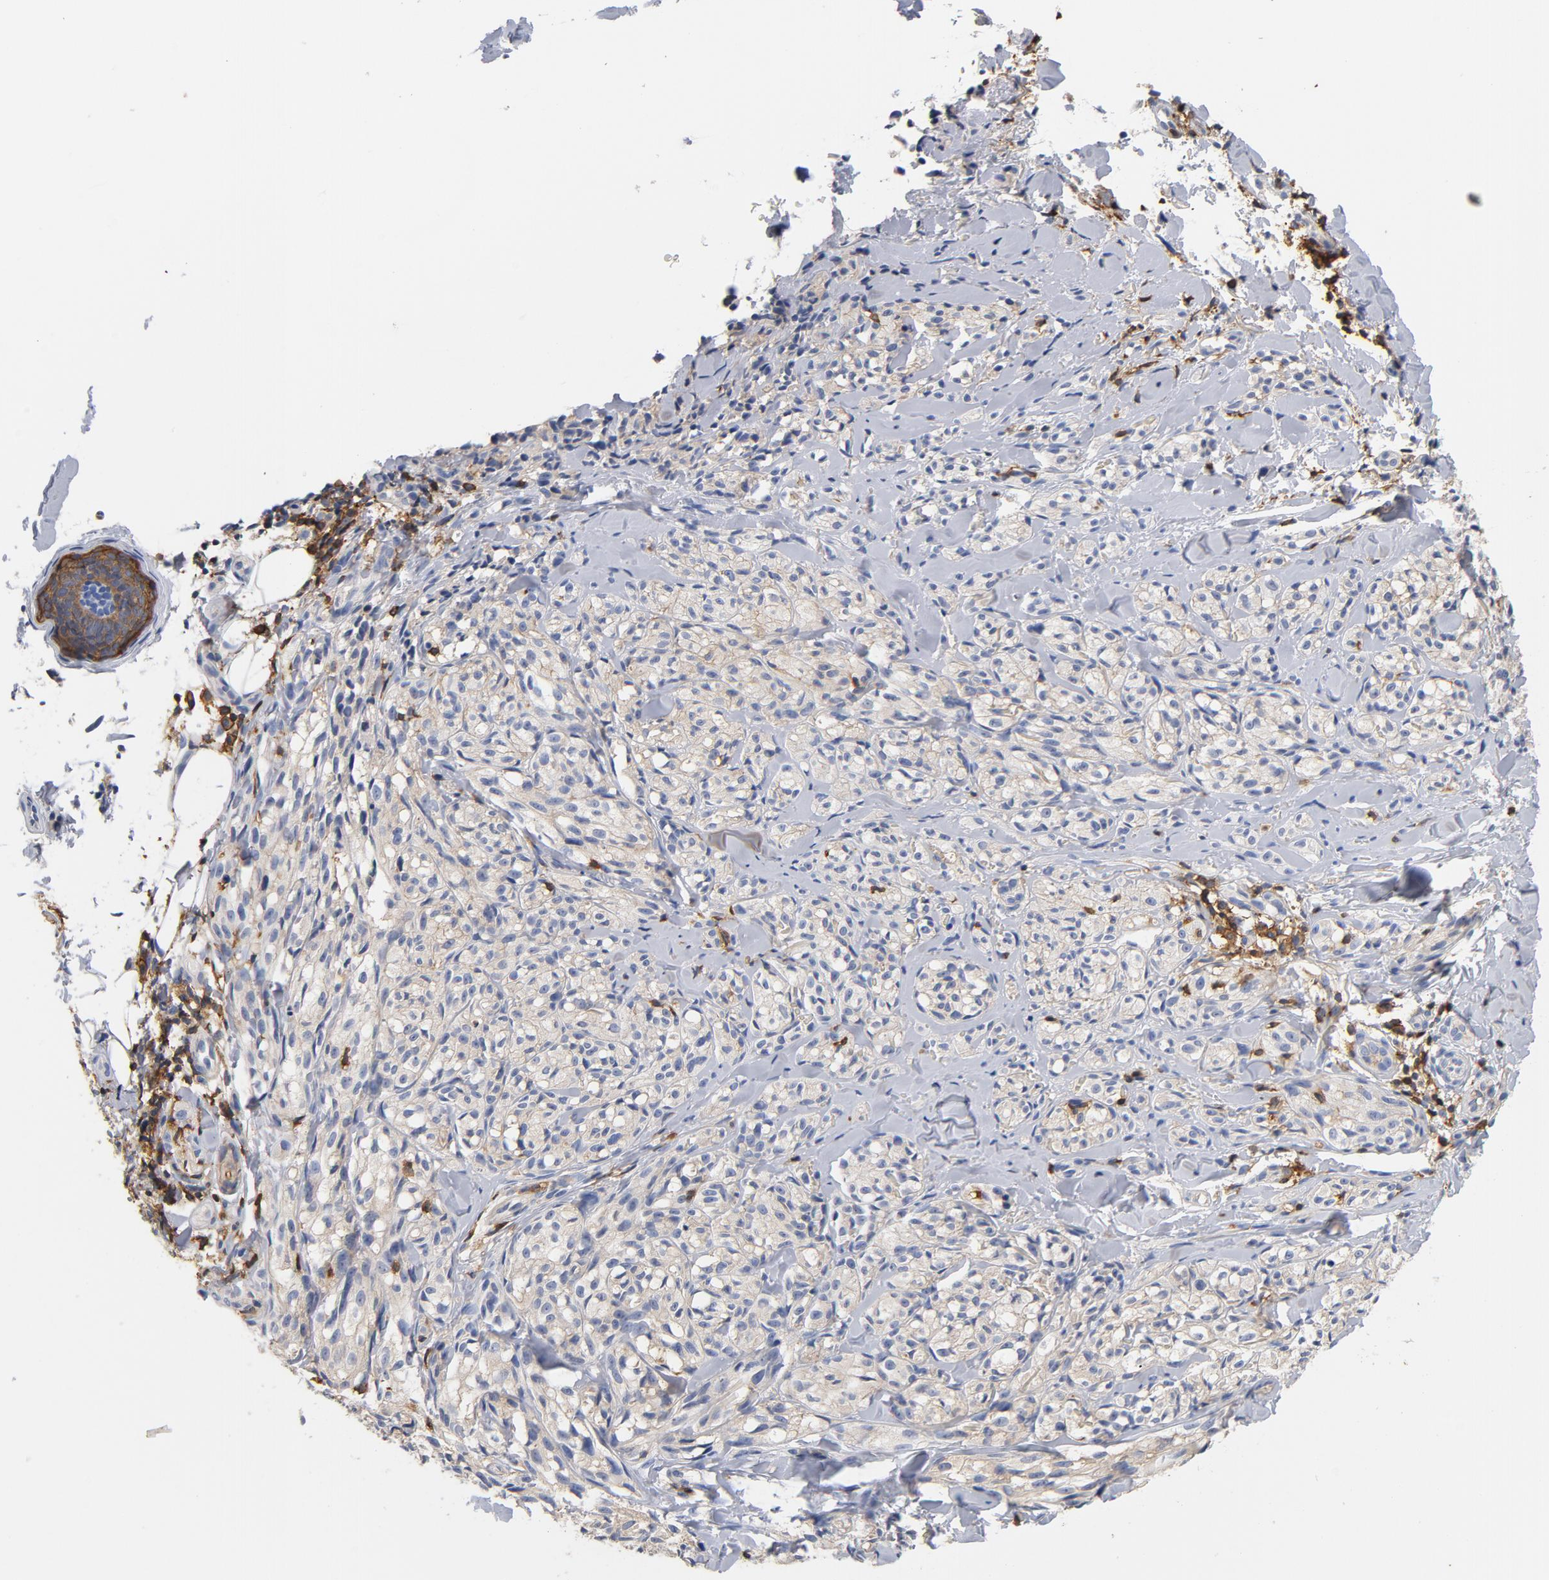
{"staining": {"intensity": "negative", "quantity": "none", "location": "none"}, "tissue": "melanoma", "cell_type": "Tumor cells", "image_type": "cancer", "snomed": [{"axis": "morphology", "description": "Malignant melanoma, Metastatic site"}, {"axis": "topography", "description": "Skin"}], "caption": "A photomicrograph of human malignant melanoma (metastatic site) is negative for staining in tumor cells. Nuclei are stained in blue.", "gene": "EZR", "patient": {"sex": "female", "age": 66}}